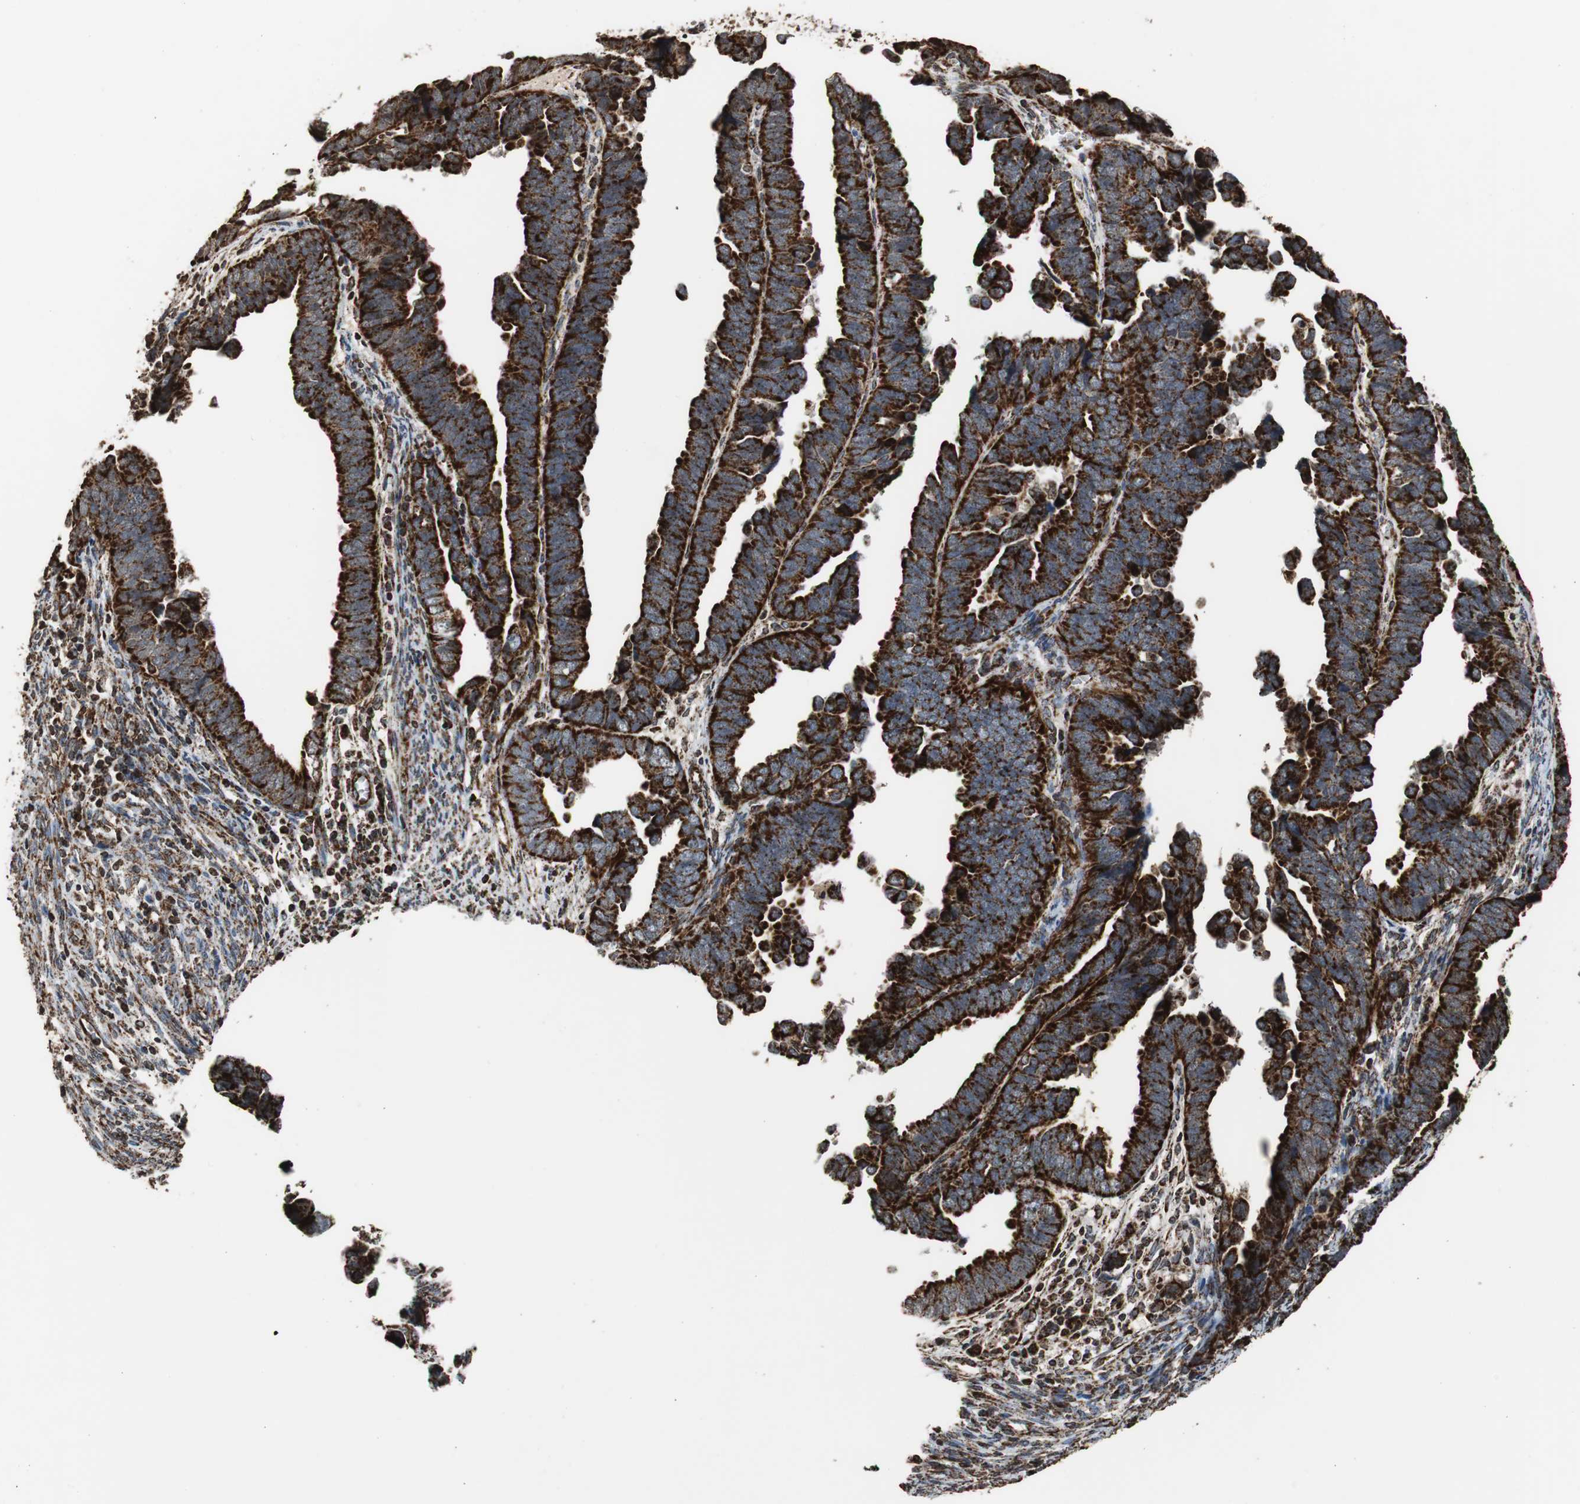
{"staining": {"intensity": "strong", "quantity": ">75%", "location": "cytoplasmic/membranous"}, "tissue": "endometrial cancer", "cell_type": "Tumor cells", "image_type": "cancer", "snomed": [{"axis": "morphology", "description": "Adenocarcinoma, NOS"}, {"axis": "topography", "description": "Endometrium"}], "caption": "Protein staining shows strong cytoplasmic/membranous positivity in about >75% of tumor cells in endometrial cancer.", "gene": "HSPA9", "patient": {"sex": "female", "age": 75}}